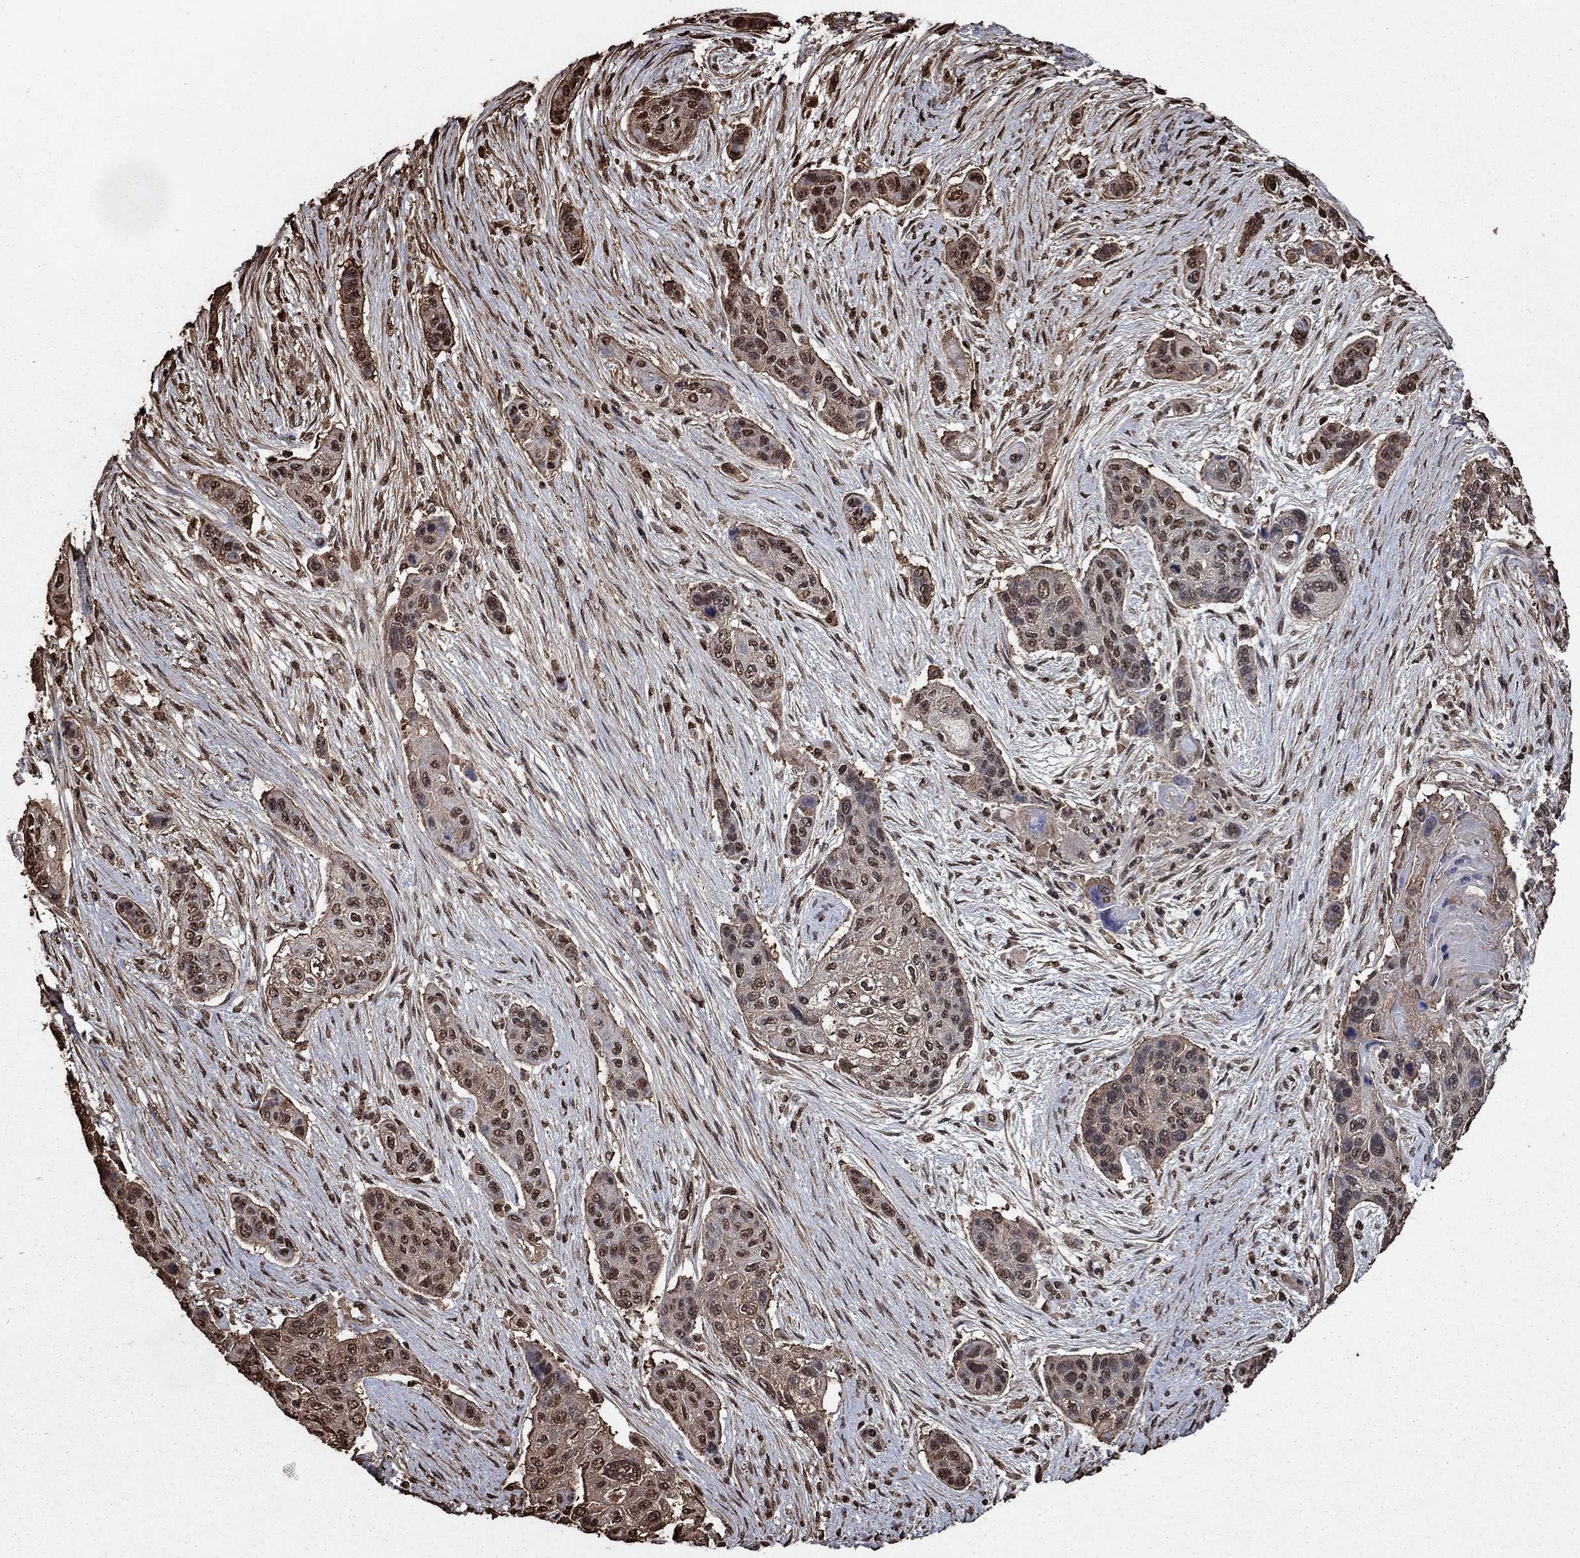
{"staining": {"intensity": "moderate", "quantity": "<25%", "location": "nuclear"}, "tissue": "lung cancer", "cell_type": "Tumor cells", "image_type": "cancer", "snomed": [{"axis": "morphology", "description": "Squamous cell carcinoma, NOS"}, {"axis": "topography", "description": "Lung"}], "caption": "Immunohistochemical staining of human squamous cell carcinoma (lung) shows low levels of moderate nuclear staining in about <25% of tumor cells.", "gene": "GAPDH", "patient": {"sex": "male", "age": 69}}